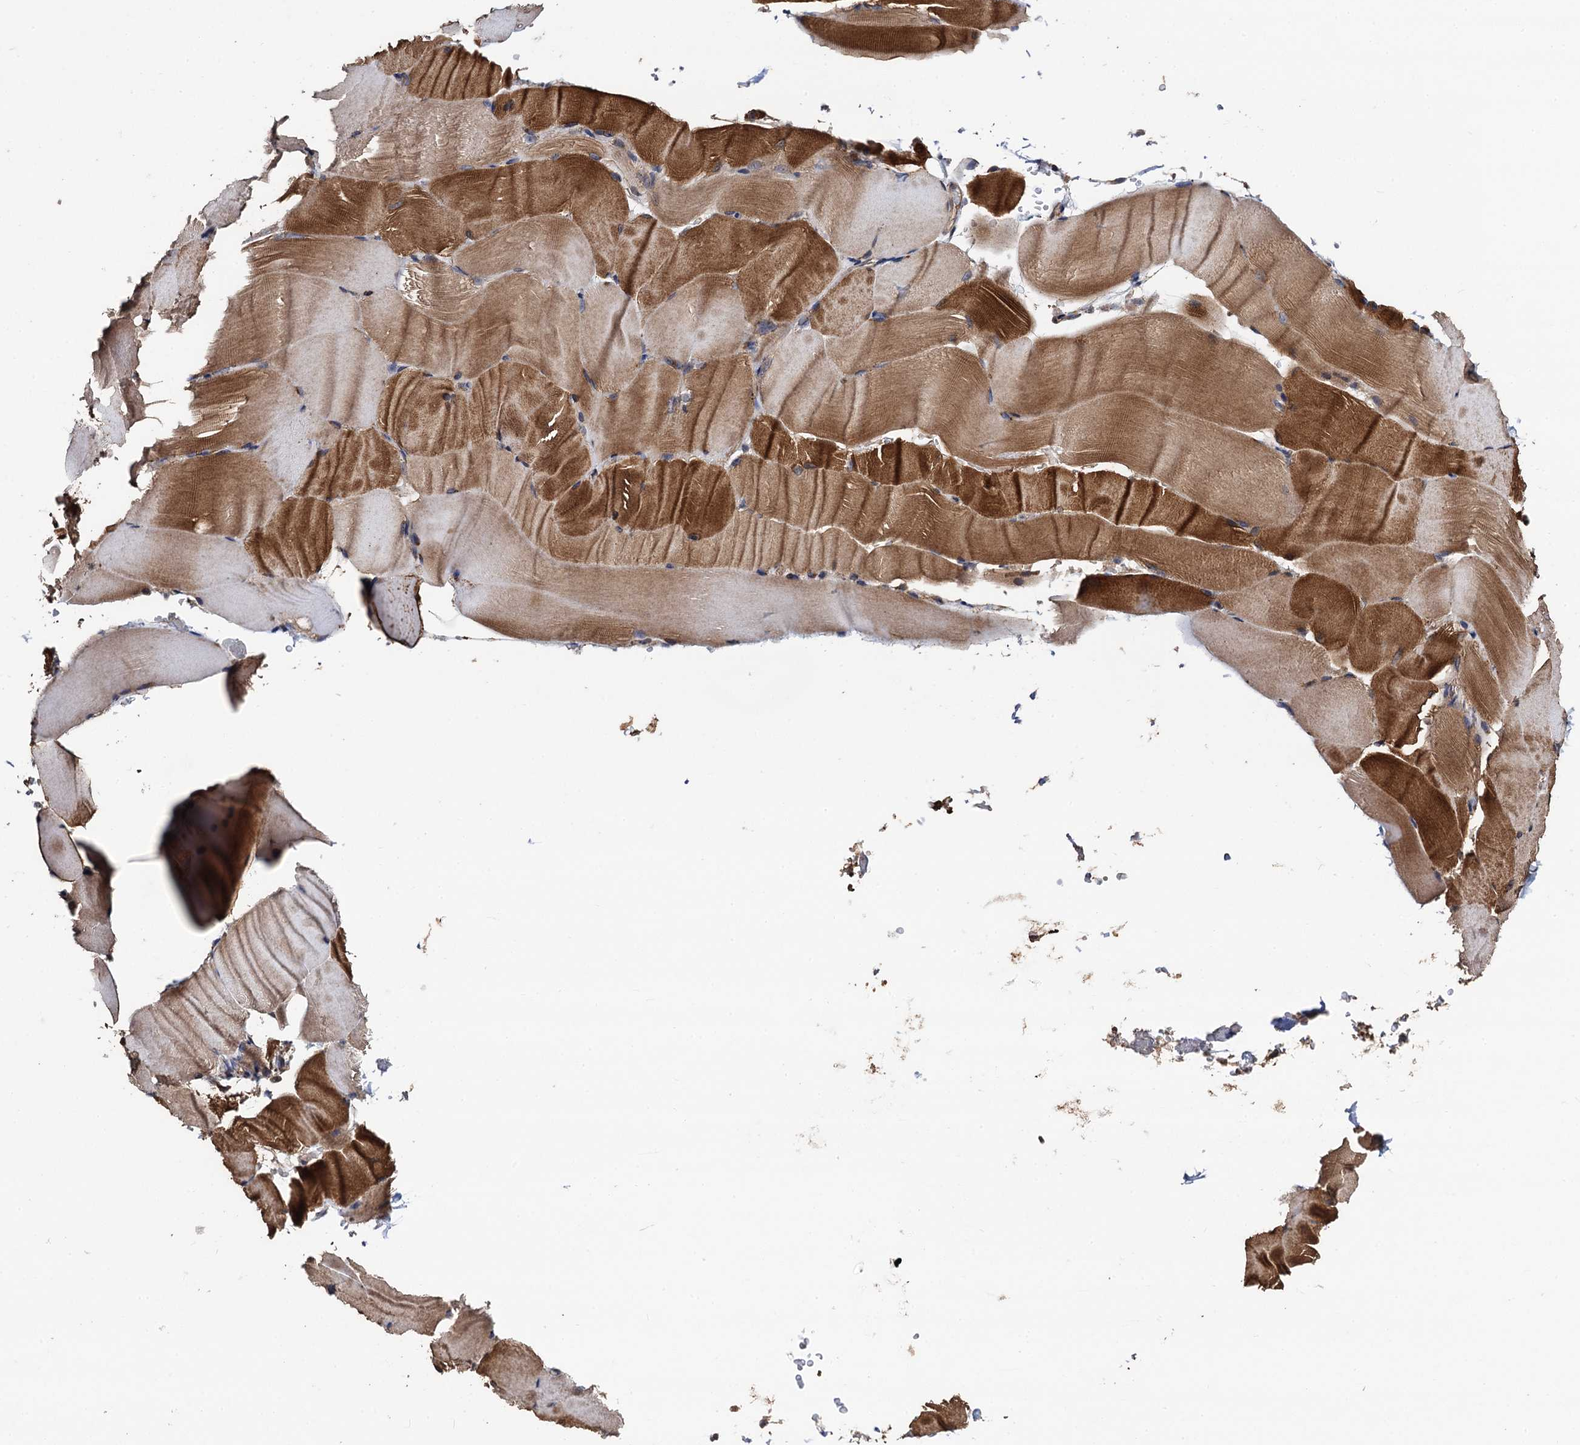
{"staining": {"intensity": "strong", "quantity": "25%-75%", "location": "cytoplasmic/membranous"}, "tissue": "skeletal muscle", "cell_type": "Myocytes", "image_type": "normal", "snomed": [{"axis": "morphology", "description": "Normal tissue, NOS"}, {"axis": "topography", "description": "Skeletal muscle"}, {"axis": "topography", "description": "Parathyroid gland"}], "caption": "An immunohistochemistry (IHC) micrograph of benign tissue is shown. Protein staining in brown labels strong cytoplasmic/membranous positivity in skeletal muscle within myocytes. The staining was performed using DAB (3,3'-diaminobenzidine), with brown indicating positive protein expression. Nuclei are stained blue with hematoxylin.", "gene": "PPTC7", "patient": {"sex": "female", "age": 37}}